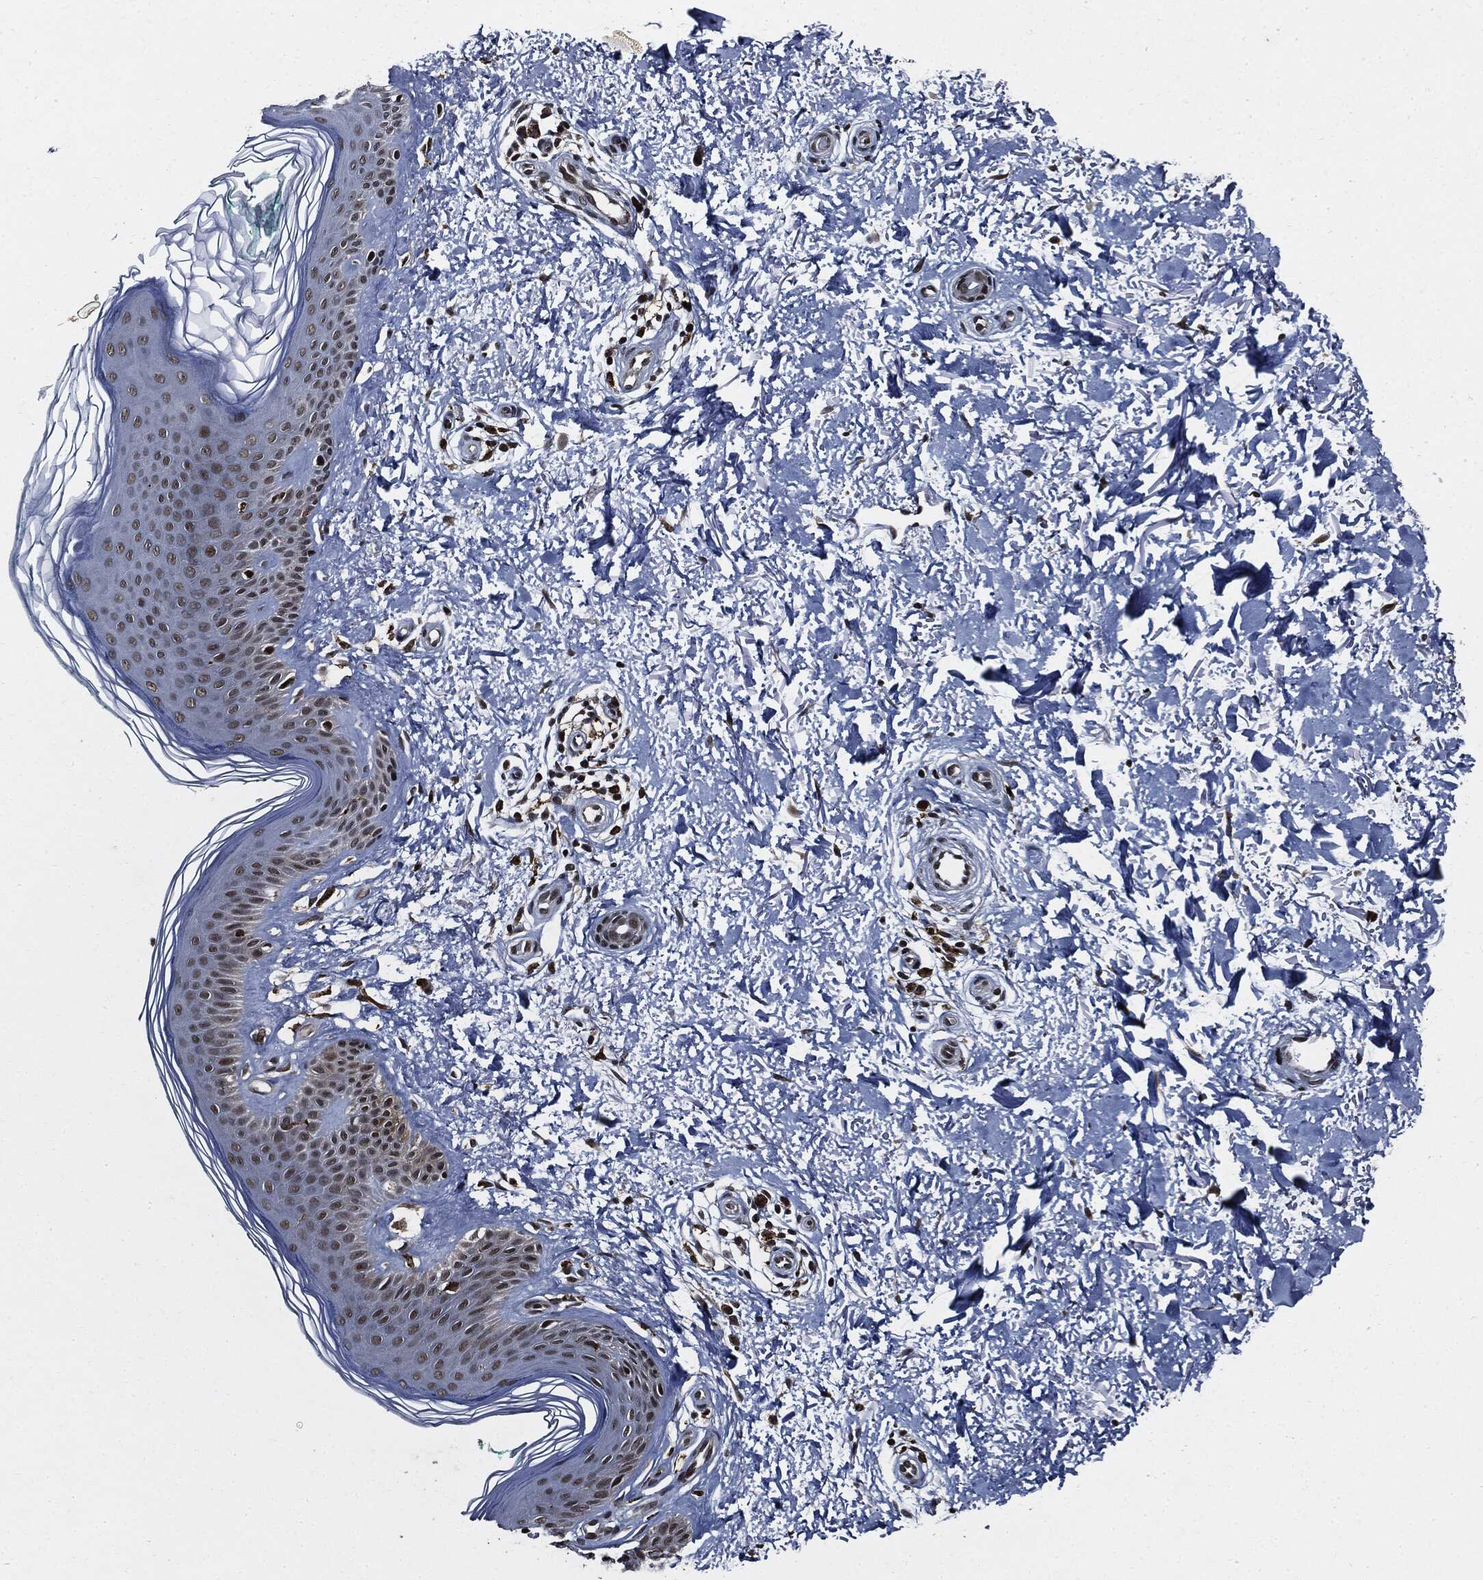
{"staining": {"intensity": "moderate", "quantity": "<25%", "location": "nuclear"}, "tissue": "skin", "cell_type": "Fibroblasts", "image_type": "normal", "snomed": [{"axis": "morphology", "description": "Normal tissue, NOS"}, {"axis": "morphology", "description": "Inflammation, NOS"}, {"axis": "morphology", "description": "Fibrosis, NOS"}, {"axis": "topography", "description": "Skin"}], "caption": "Protein expression by immunohistochemistry exhibits moderate nuclear positivity in approximately <25% of fibroblasts in normal skin. Immunohistochemistry stains the protein of interest in brown and the nuclei are stained blue.", "gene": "SUGT1", "patient": {"sex": "male", "age": 71}}